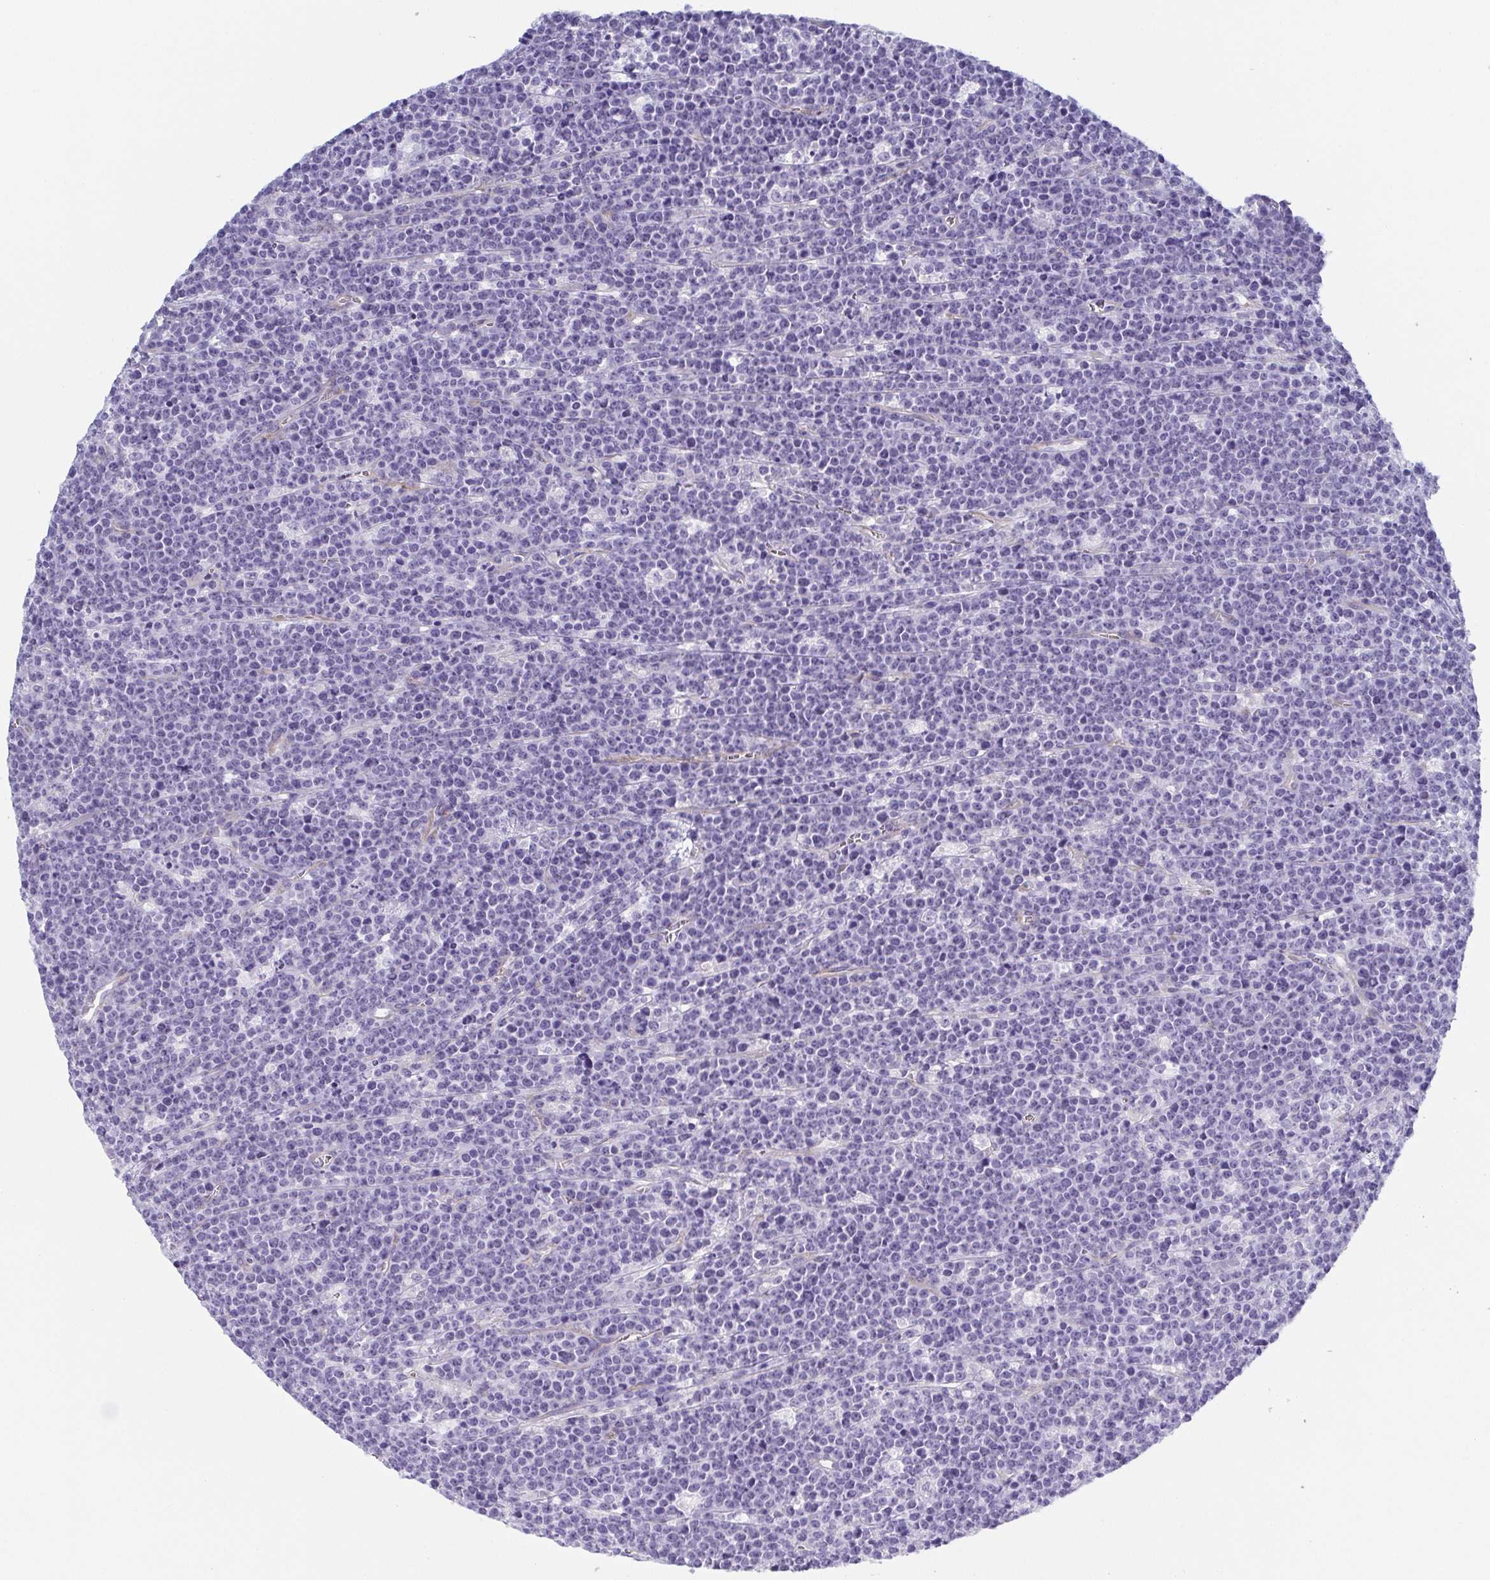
{"staining": {"intensity": "negative", "quantity": "none", "location": "none"}, "tissue": "lymphoma", "cell_type": "Tumor cells", "image_type": "cancer", "snomed": [{"axis": "morphology", "description": "Malignant lymphoma, non-Hodgkin's type, High grade"}, {"axis": "topography", "description": "Ovary"}], "caption": "Human lymphoma stained for a protein using immunohistochemistry (IHC) reveals no positivity in tumor cells.", "gene": "DYNC1I1", "patient": {"sex": "female", "age": 56}}